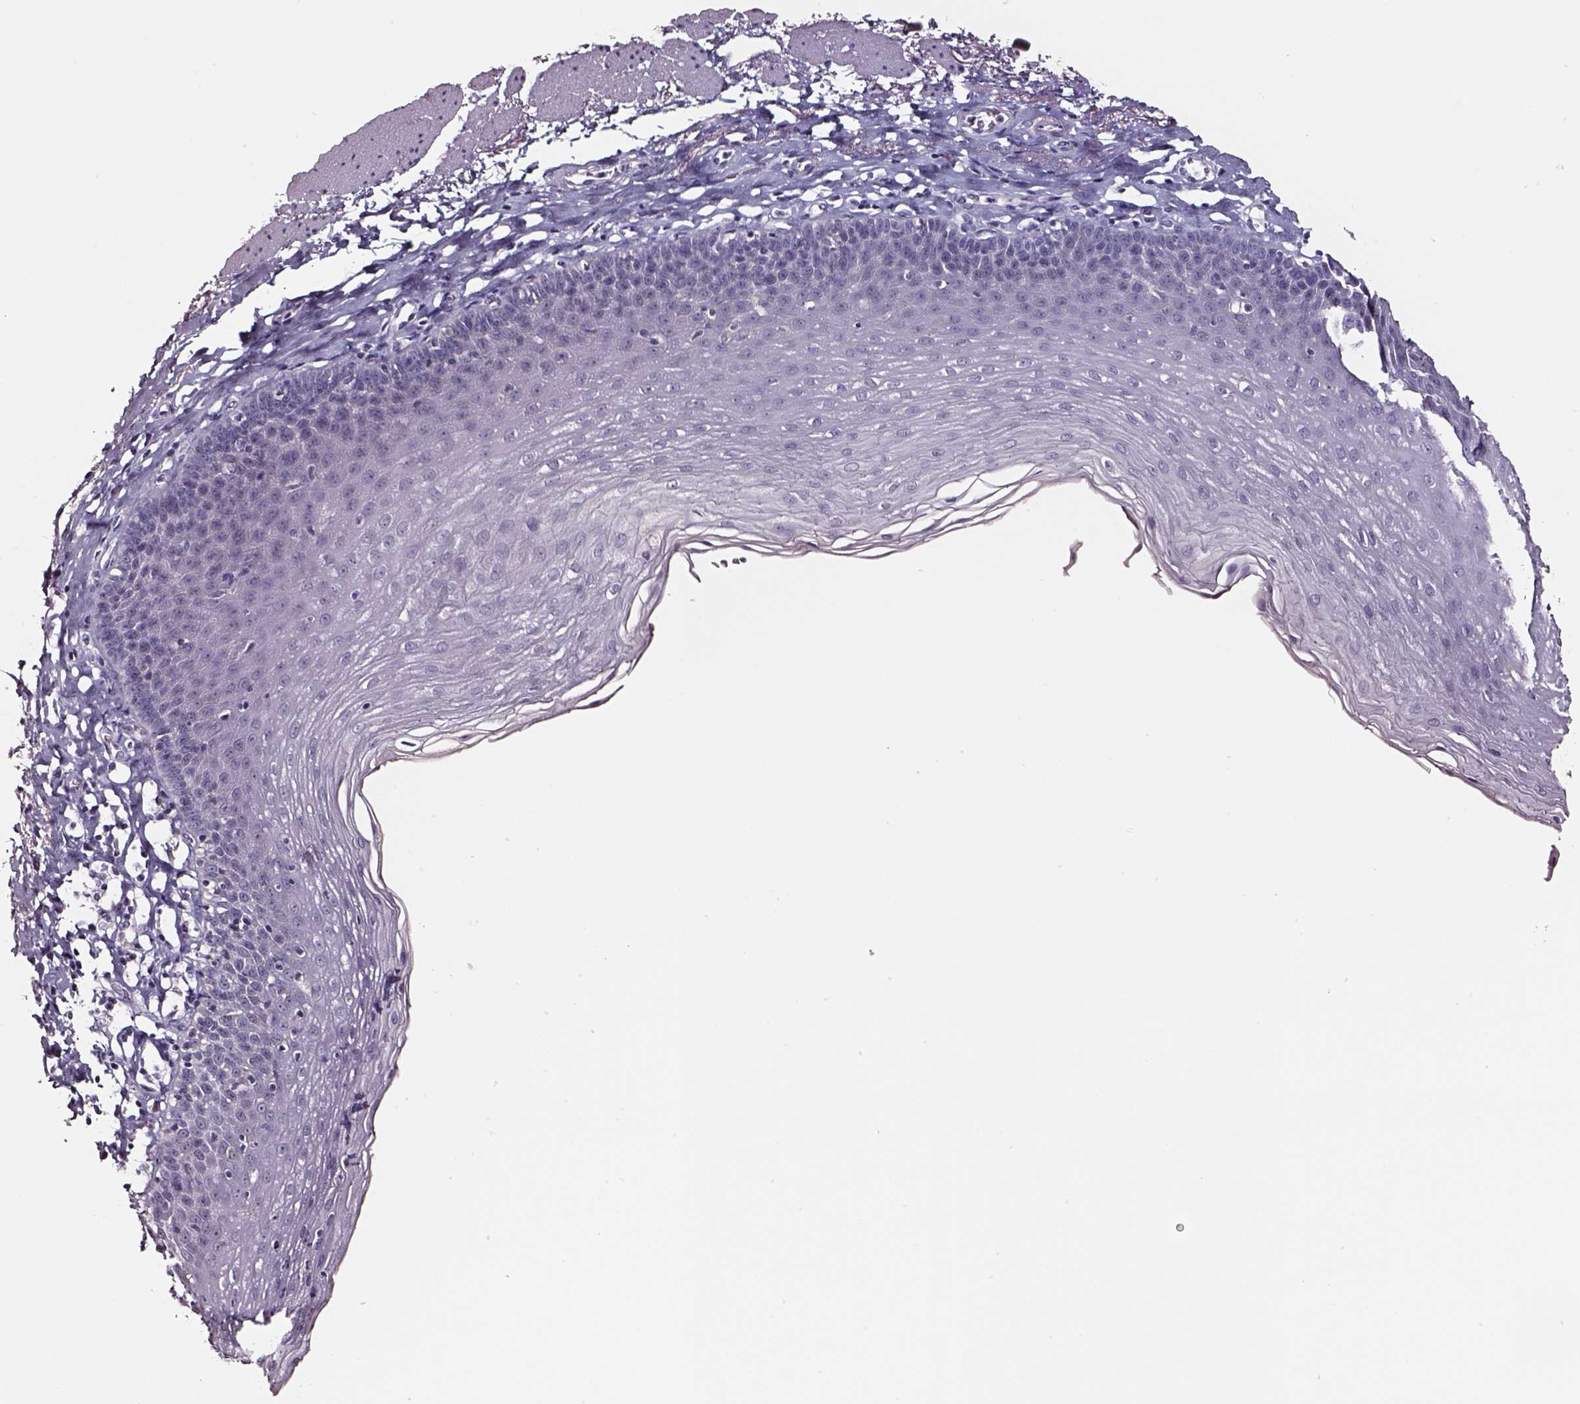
{"staining": {"intensity": "negative", "quantity": "none", "location": "none"}, "tissue": "esophagus", "cell_type": "Squamous epithelial cells", "image_type": "normal", "snomed": [{"axis": "morphology", "description": "Normal tissue, NOS"}, {"axis": "topography", "description": "Esophagus"}], "caption": "A micrograph of esophagus stained for a protein displays no brown staining in squamous epithelial cells.", "gene": "SMIM17", "patient": {"sex": "female", "age": 81}}